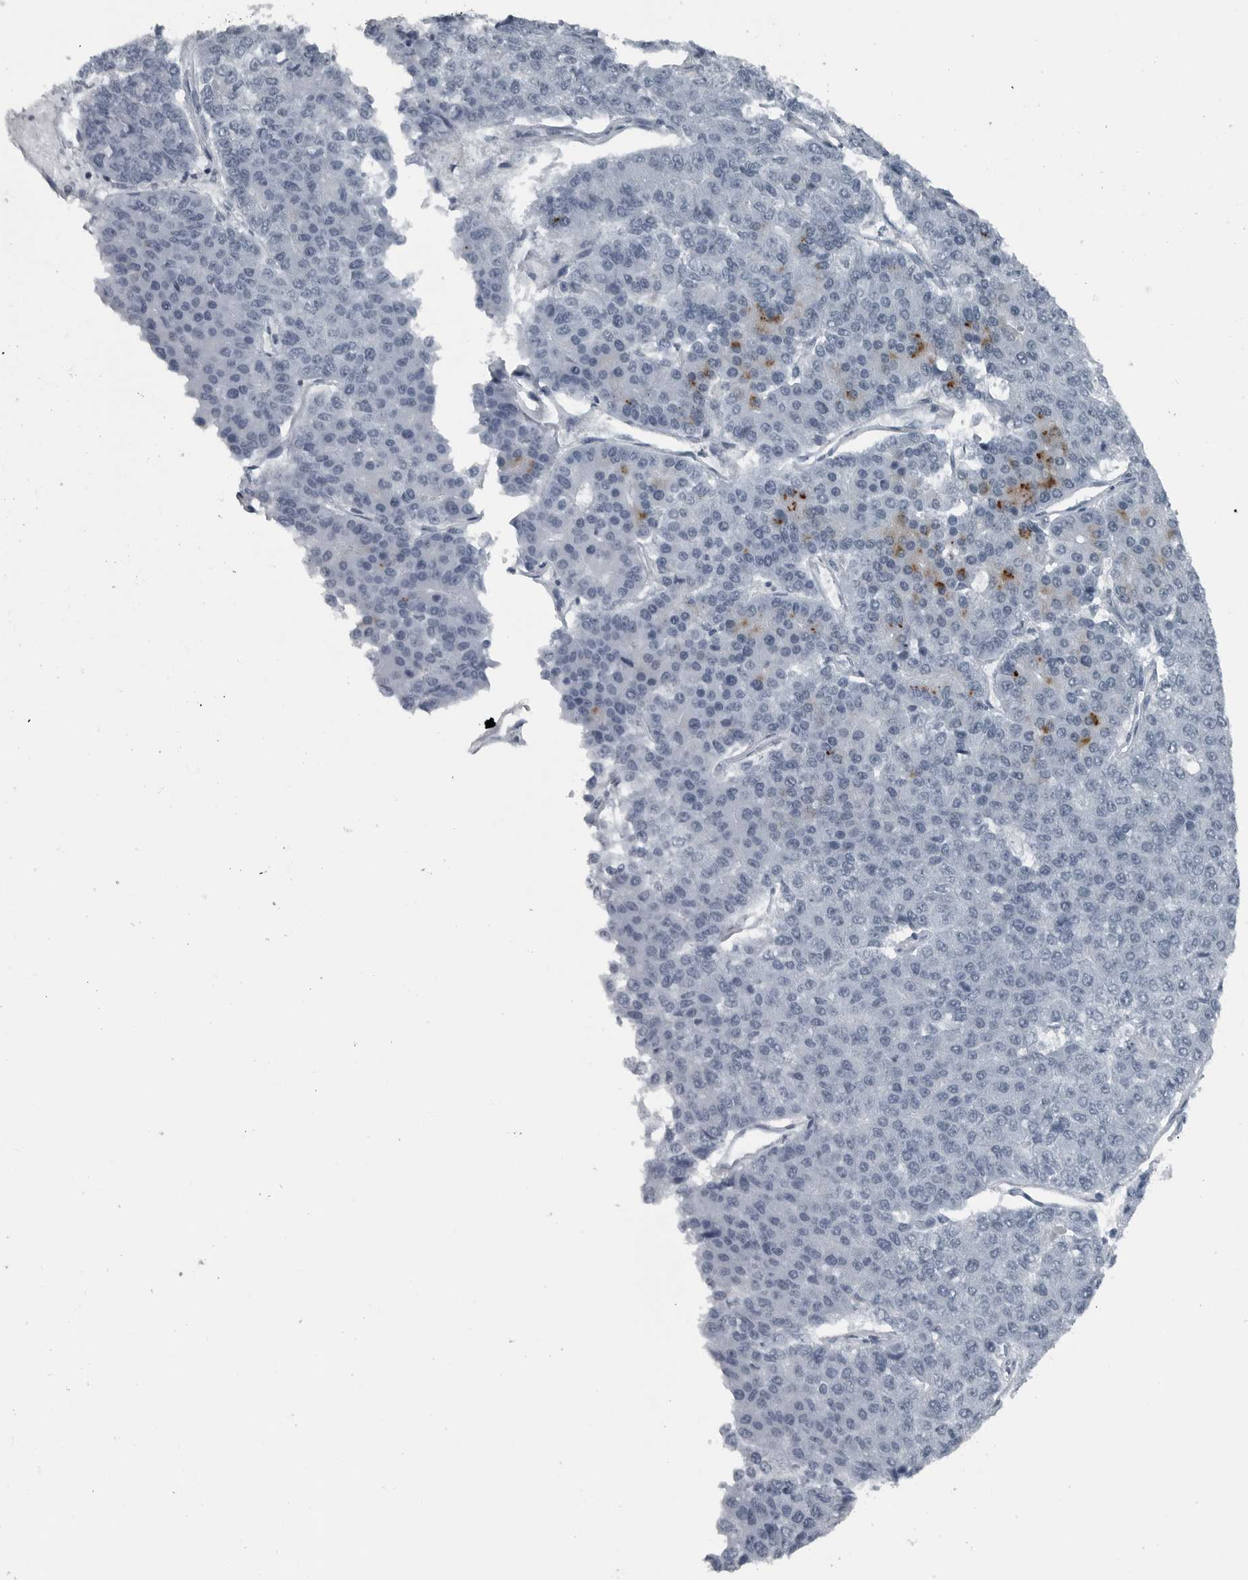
{"staining": {"intensity": "moderate", "quantity": "<25%", "location": "cytoplasmic/membranous"}, "tissue": "pancreatic cancer", "cell_type": "Tumor cells", "image_type": "cancer", "snomed": [{"axis": "morphology", "description": "Adenocarcinoma, NOS"}, {"axis": "topography", "description": "Pancreas"}], "caption": "The histopathology image demonstrates a brown stain indicating the presence of a protein in the cytoplasmic/membranous of tumor cells in pancreatic cancer (adenocarcinoma).", "gene": "GAK", "patient": {"sex": "male", "age": 50}}